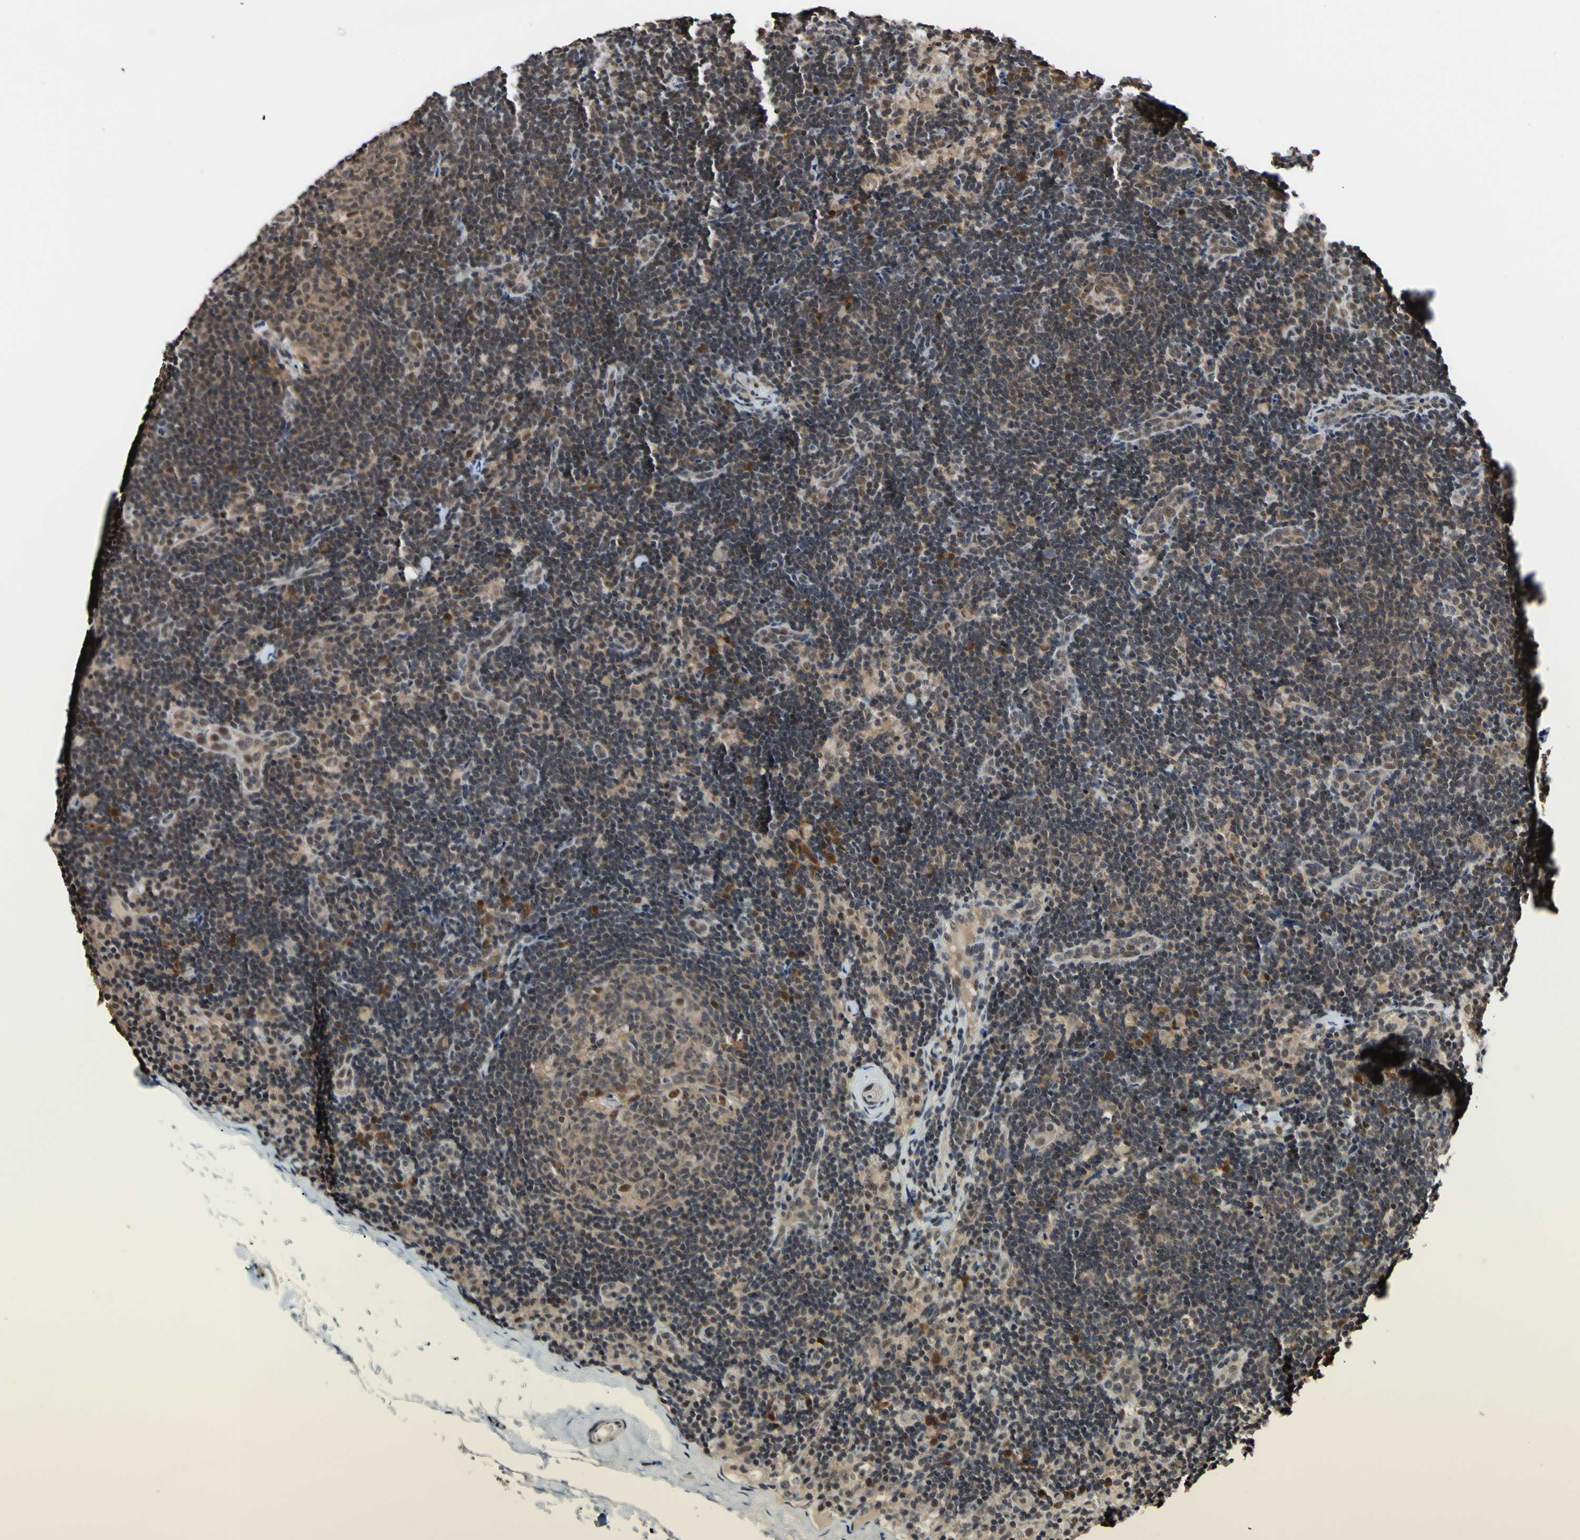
{"staining": {"intensity": "weak", "quantity": ">75%", "location": "cytoplasmic/membranous,nuclear"}, "tissue": "lymph node", "cell_type": "Germinal center cells", "image_type": "normal", "snomed": [{"axis": "morphology", "description": "Normal tissue, NOS"}, {"axis": "topography", "description": "Lymph node"}], "caption": "A brown stain highlights weak cytoplasmic/membranous,nuclear staining of a protein in germinal center cells of unremarkable lymph node.", "gene": "PSMD10", "patient": {"sex": "female", "age": 14}}